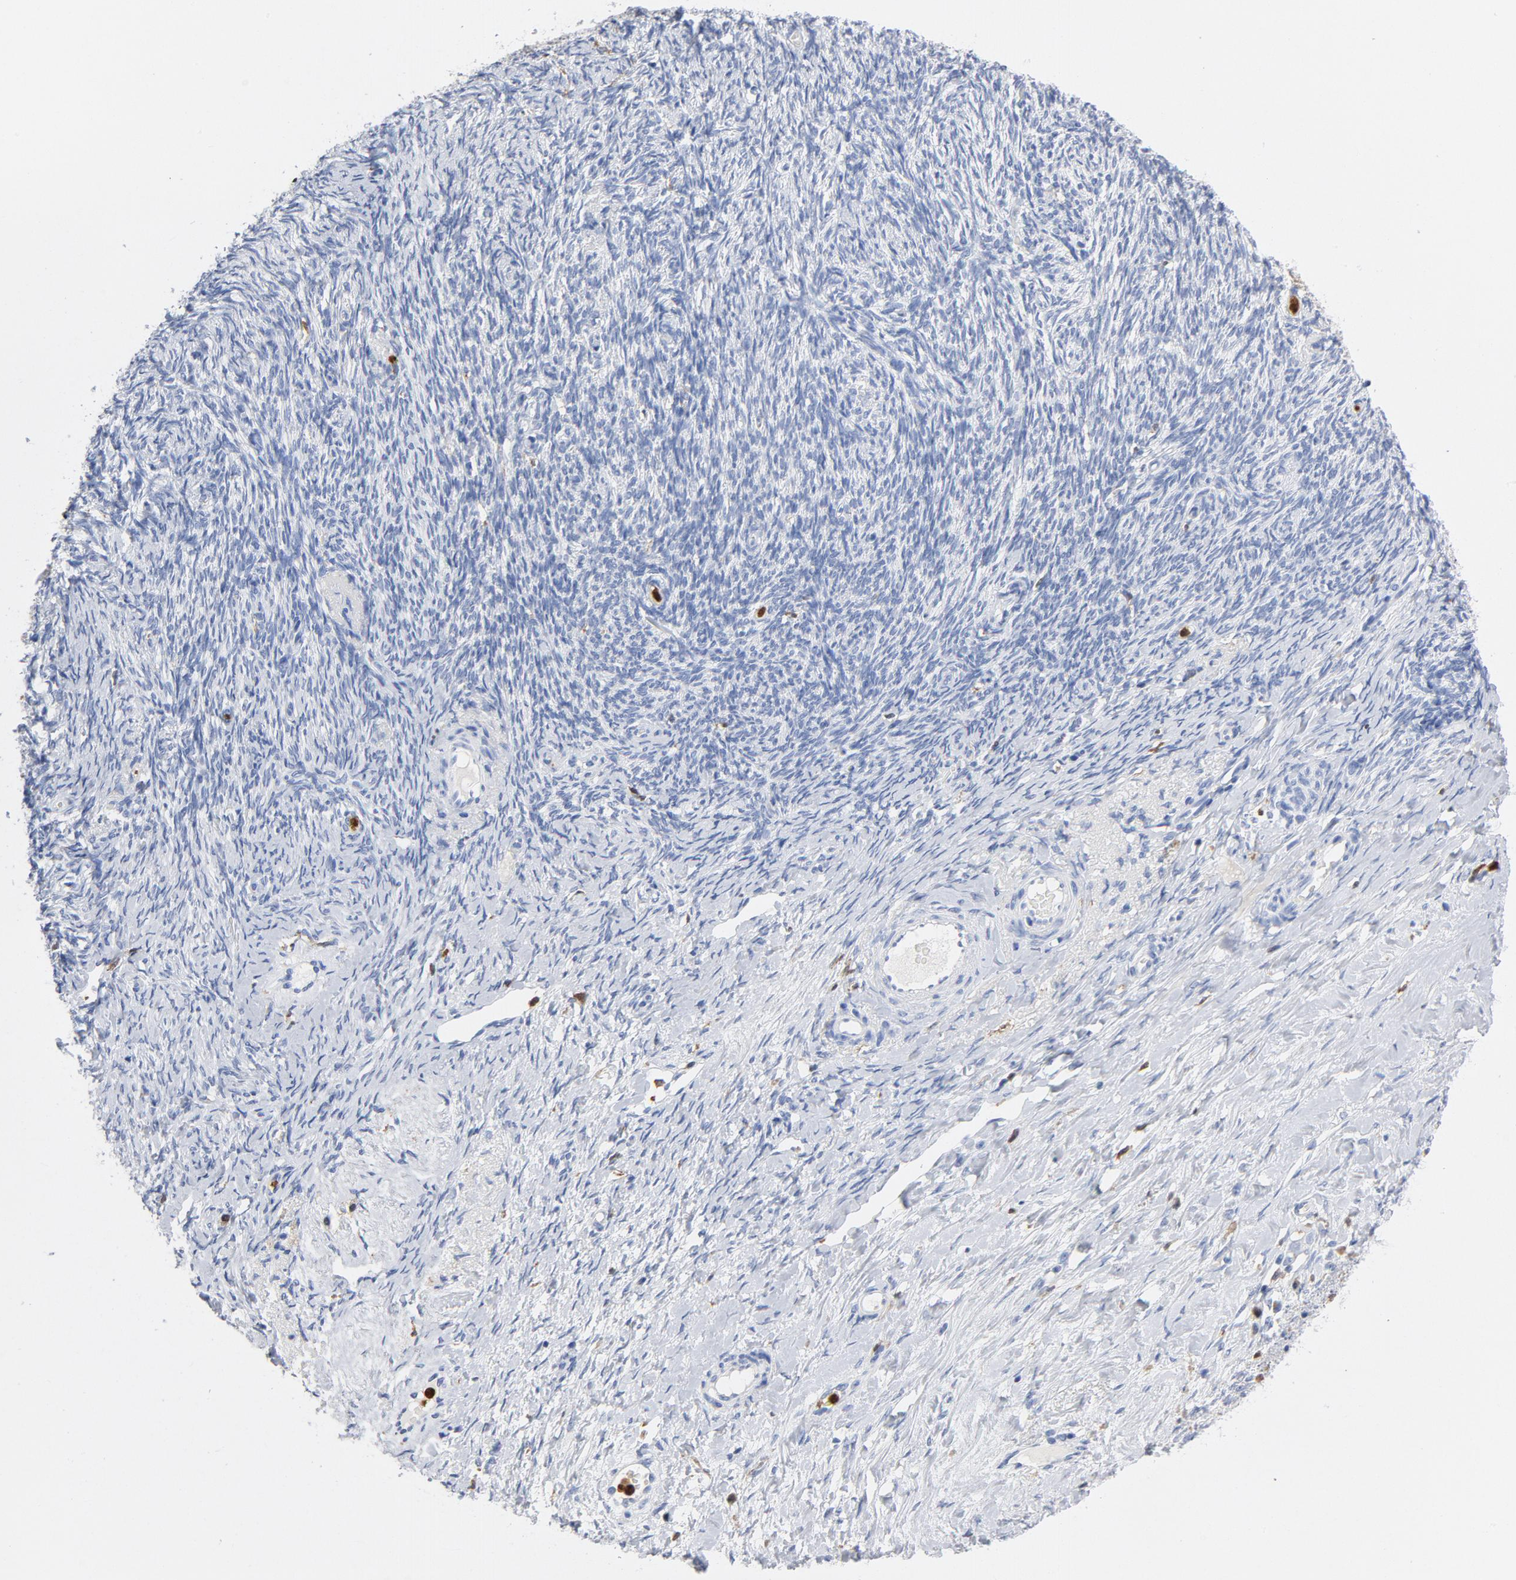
{"staining": {"intensity": "negative", "quantity": "none", "location": "none"}, "tissue": "ovarian cancer", "cell_type": "Tumor cells", "image_type": "cancer", "snomed": [{"axis": "morphology", "description": "Normal tissue, NOS"}, {"axis": "morphology", "description": "Cystadenocarcinoma, serous, NOS"}, {"axis": "topography", "description": "Ovary"}], "caption": "A high-resolution histopathology image shows immunohistochemistry (IHC) staining of ovarian cancer (serous cystadenocarcinoma), which displays no significant staining in tumor cells.", "gene": "NCF1", "patient": {"sex": "female", "age": 62}}